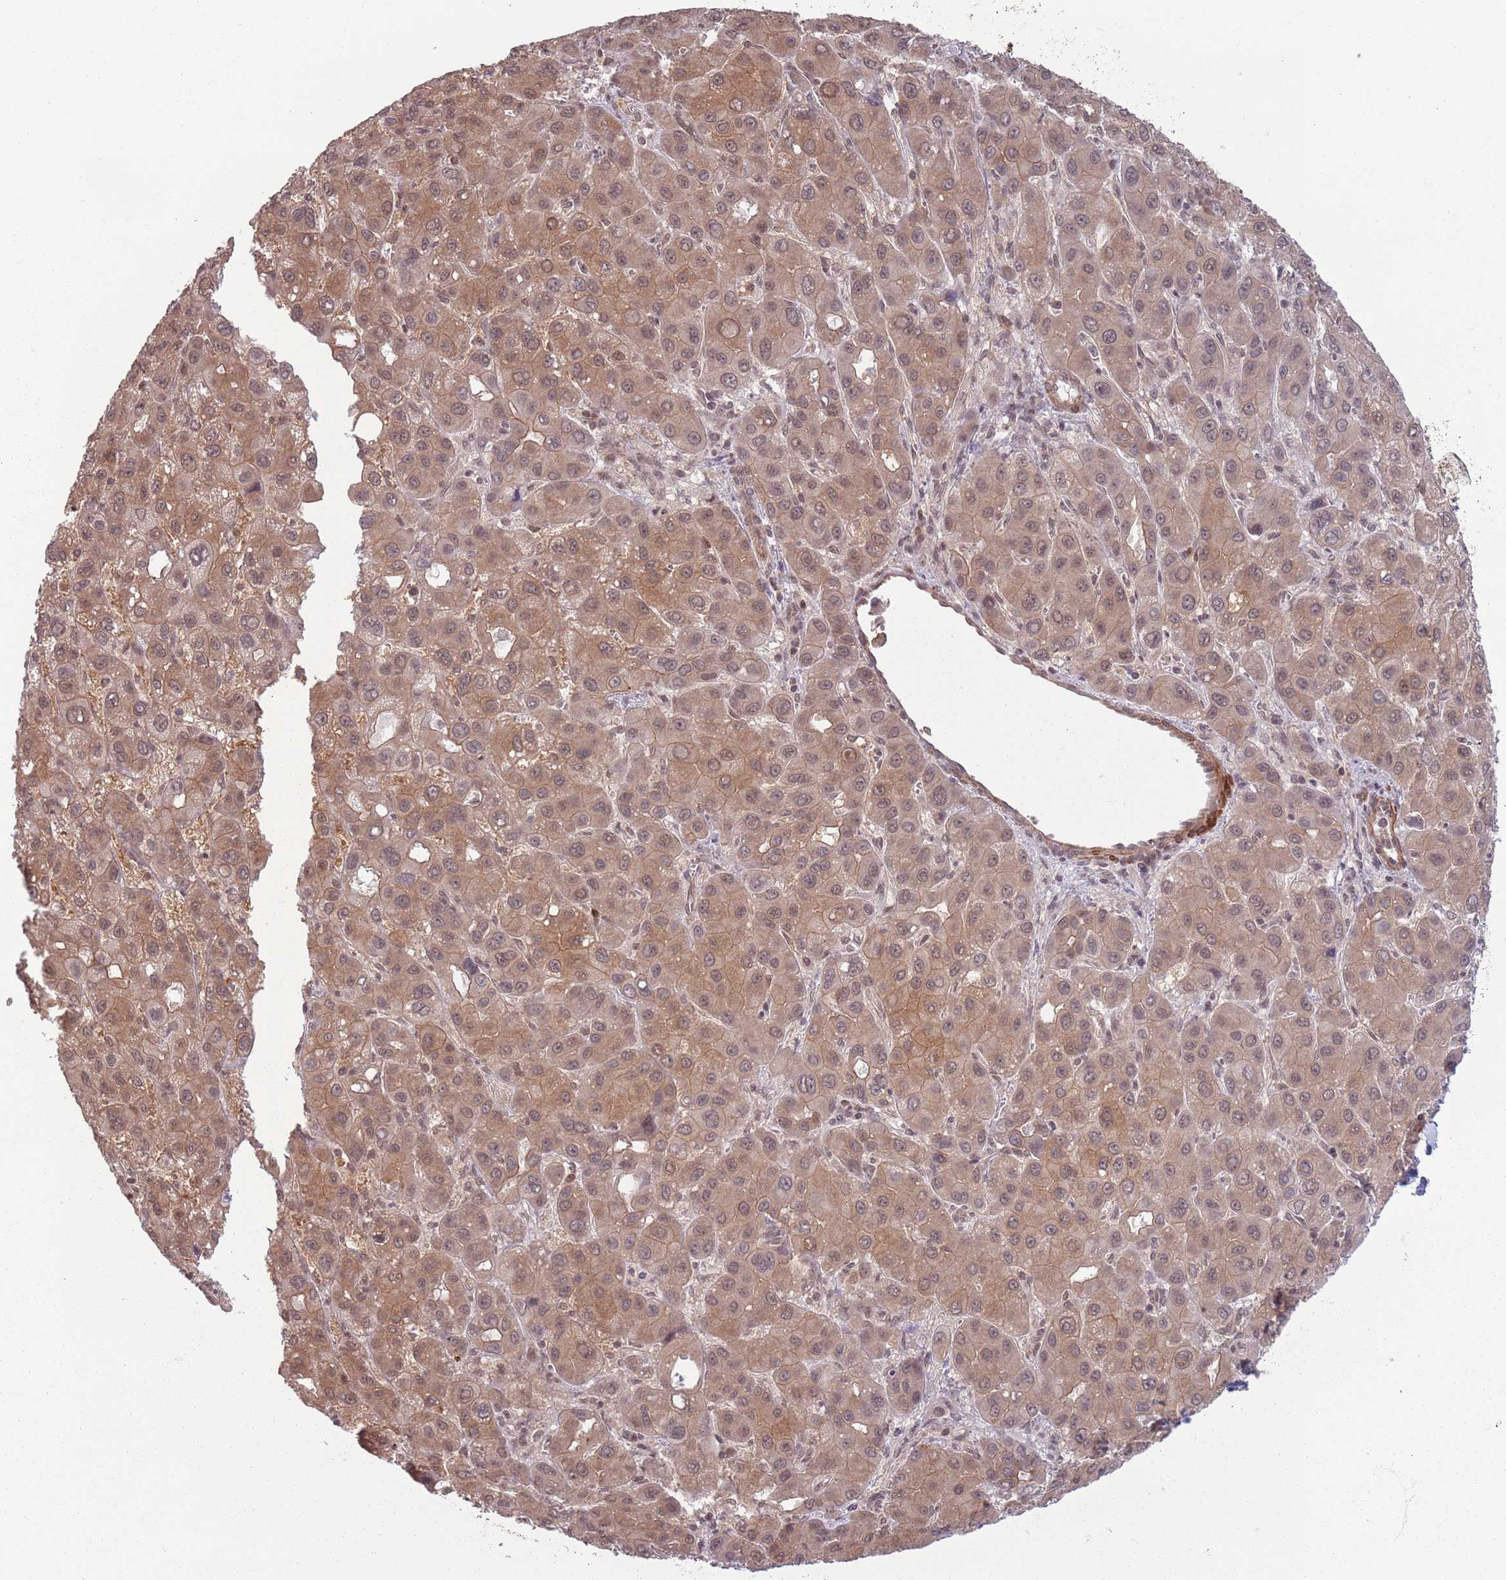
{"staining": {"intensity": "moderate", "quantity": ">75%", "location": "cytoplasmic/membranous,nuclear"}, "tissue": "liver cancer", "cell_type": "Tumor cells", "image_type": "cancer", "snomed": [{"axis": "morphology", "description": "Carcinoma, Hepatocellular, NOS"}, {"axis": "topography", "description": "Liver"}], "caption": "High-magnification brightfield microscopy of hepatocellular carcinoma (liver) stained with DAB (brown) and counterstained with hematoxylin (blue). tumor cells exhibit moderate cytoplasmic/membranous and nuclear positivity is identified in approximately>75% of cells. (DAB (3,3'-diaminobenzidine) = brown stain, brightfield microscopy at high magnification).", "gene": "CCDC154", "patient": {"sex": "male", "age": 55}}